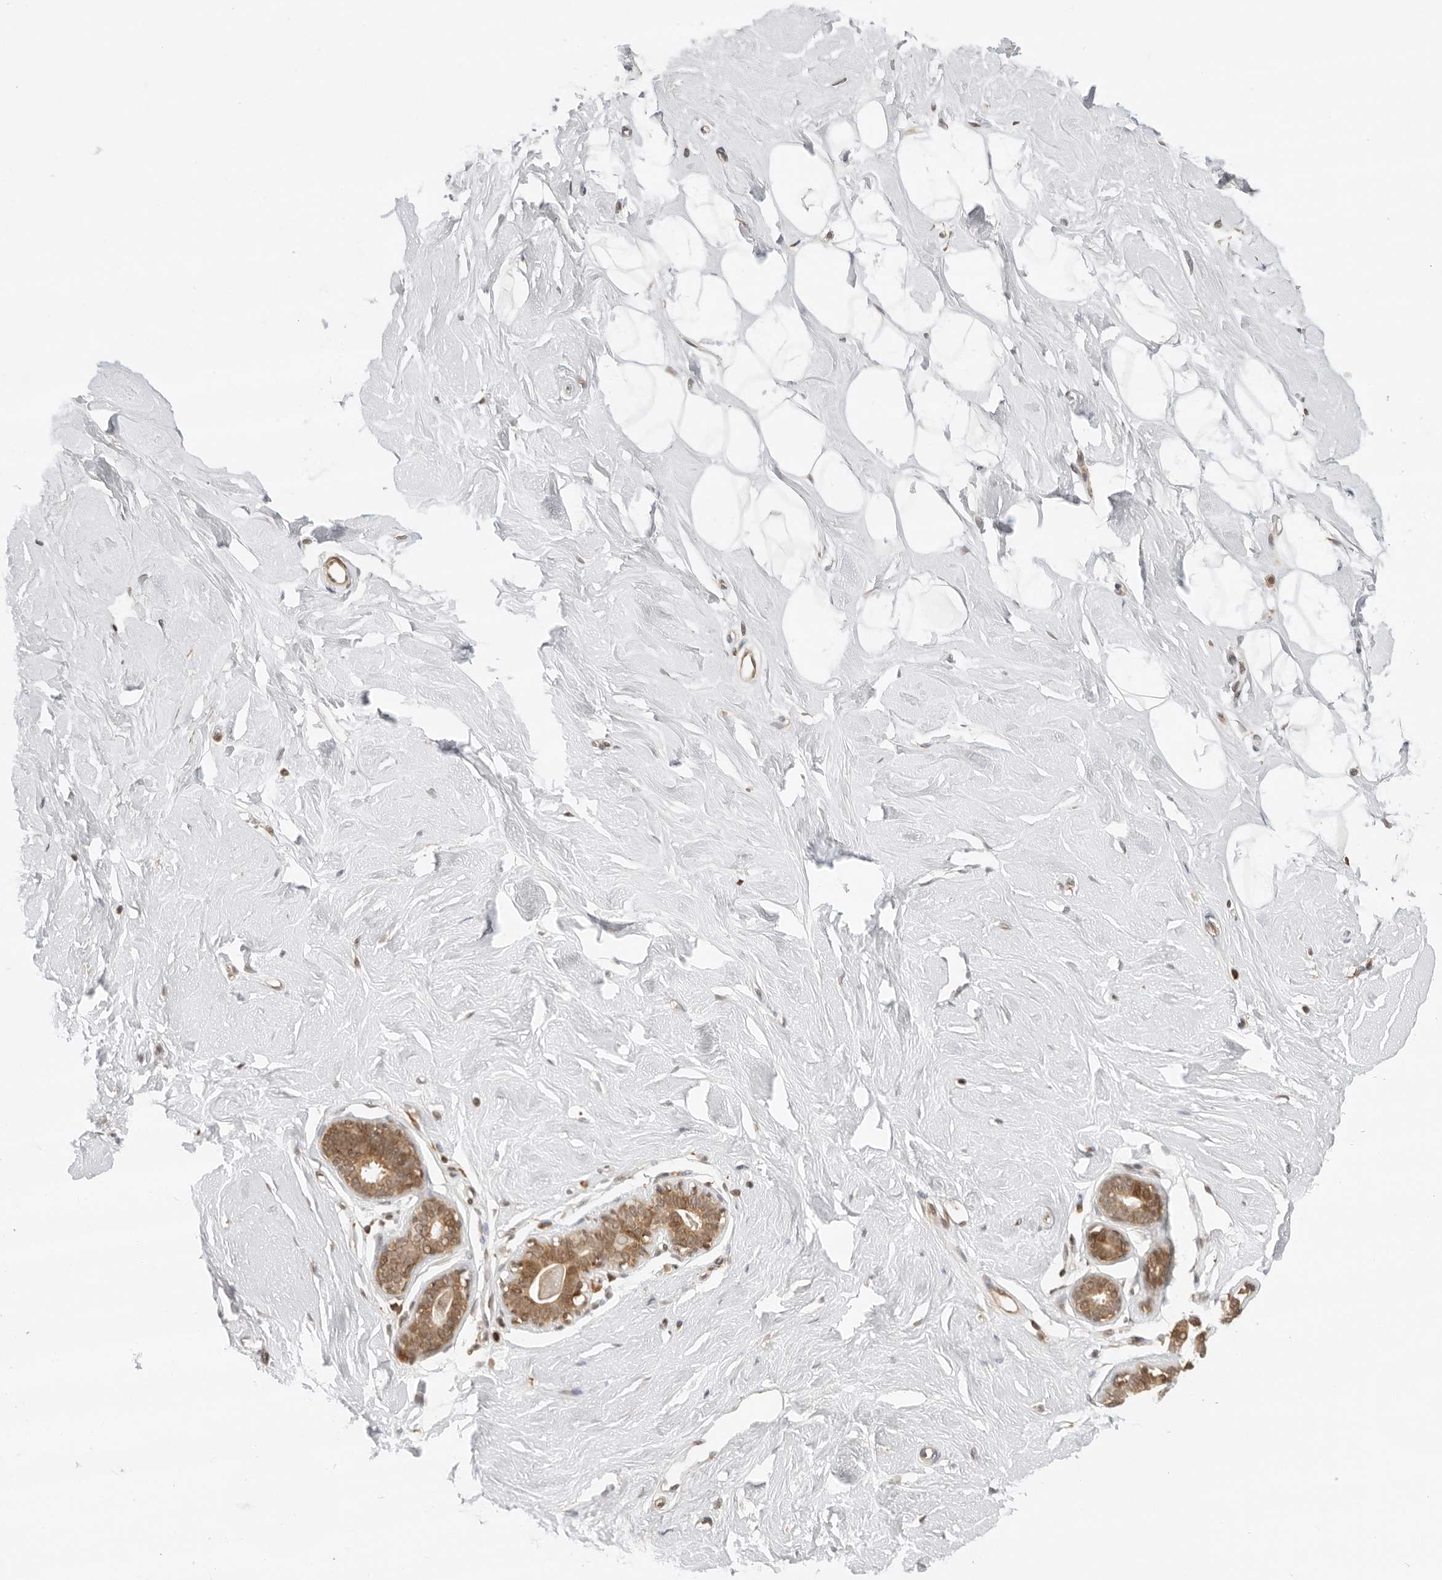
{"staining": {"intensity": "negative", "quantity": "none", "location": "none"}, "tissue": "breast", "cell_type": "Adipocytes", "image_type": "normal", "snomed": [{"axis": "morphology", "description": "Normal tissue, NOS"}, {"axis": "topography", "description": "Breast"}], "caption": "This is an IHC image of normal breast. There is no positivity in adipocytes.", "gene": "RC3H1", "patient": {"sex": "female", "age": 23}}